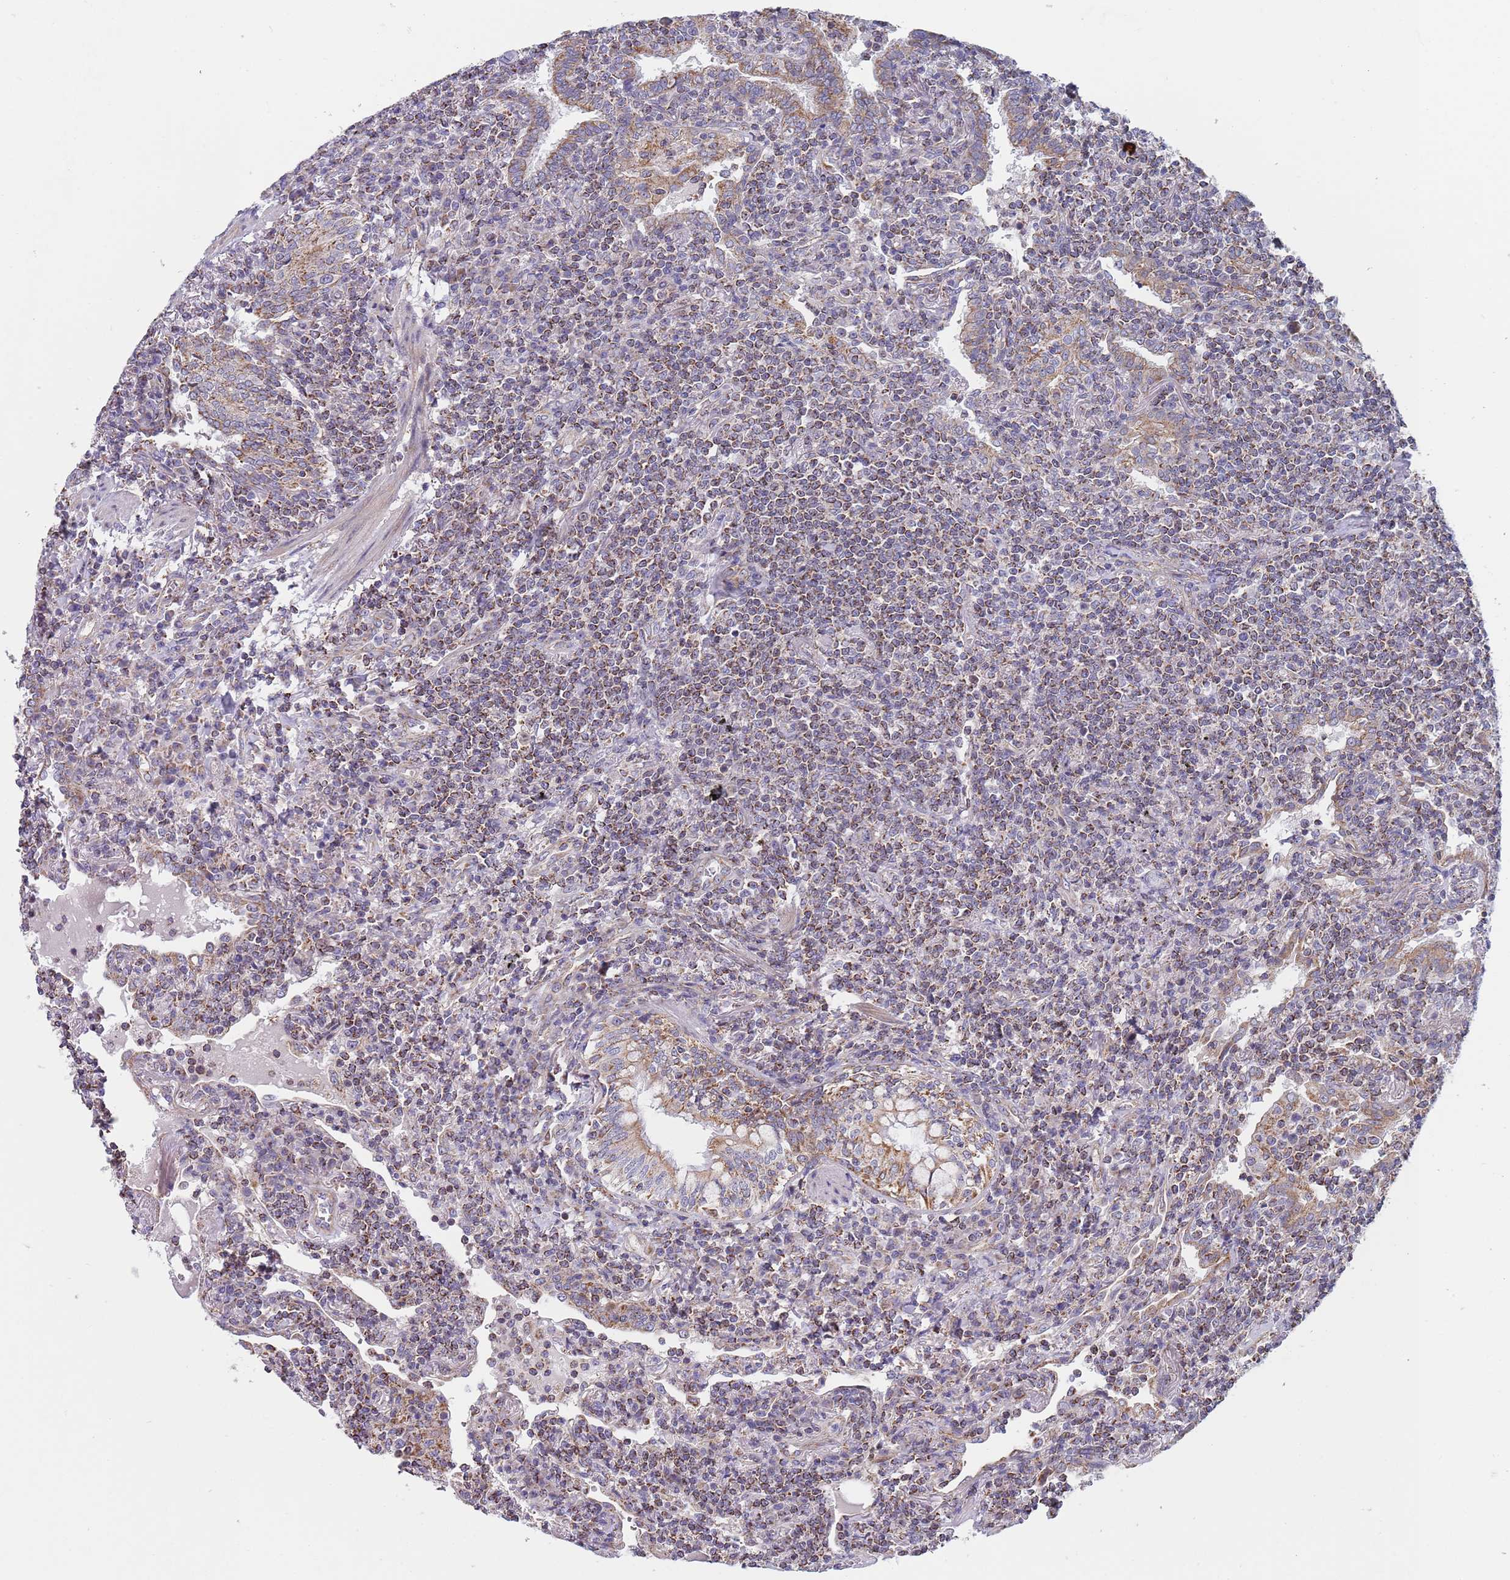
{"staining": {"intensity": "moderate", "quantity": "25%-75%", "location": "cytoplasmic/membranous"}, "tissue": "lymphoma", "cell_type": "Tumor cells", "image_type": "cancer", "snomed": [{"axis": "morphology", "description": "Malignant lymphoma, non-Hodgkin's type, Low grade"}, {"axis": "topography", "description": "Lung"}], "caption": "There is medium levels of moderate cytoplasmic/membranous positivity in tumor cells of malignant lymphoma, non-Hodgkin's type (low-grade), as demonstrated by immunohistochemical staining (brown color).", "gene": "PWWP3A", "patient": {"sex": "female", "age": 71}}